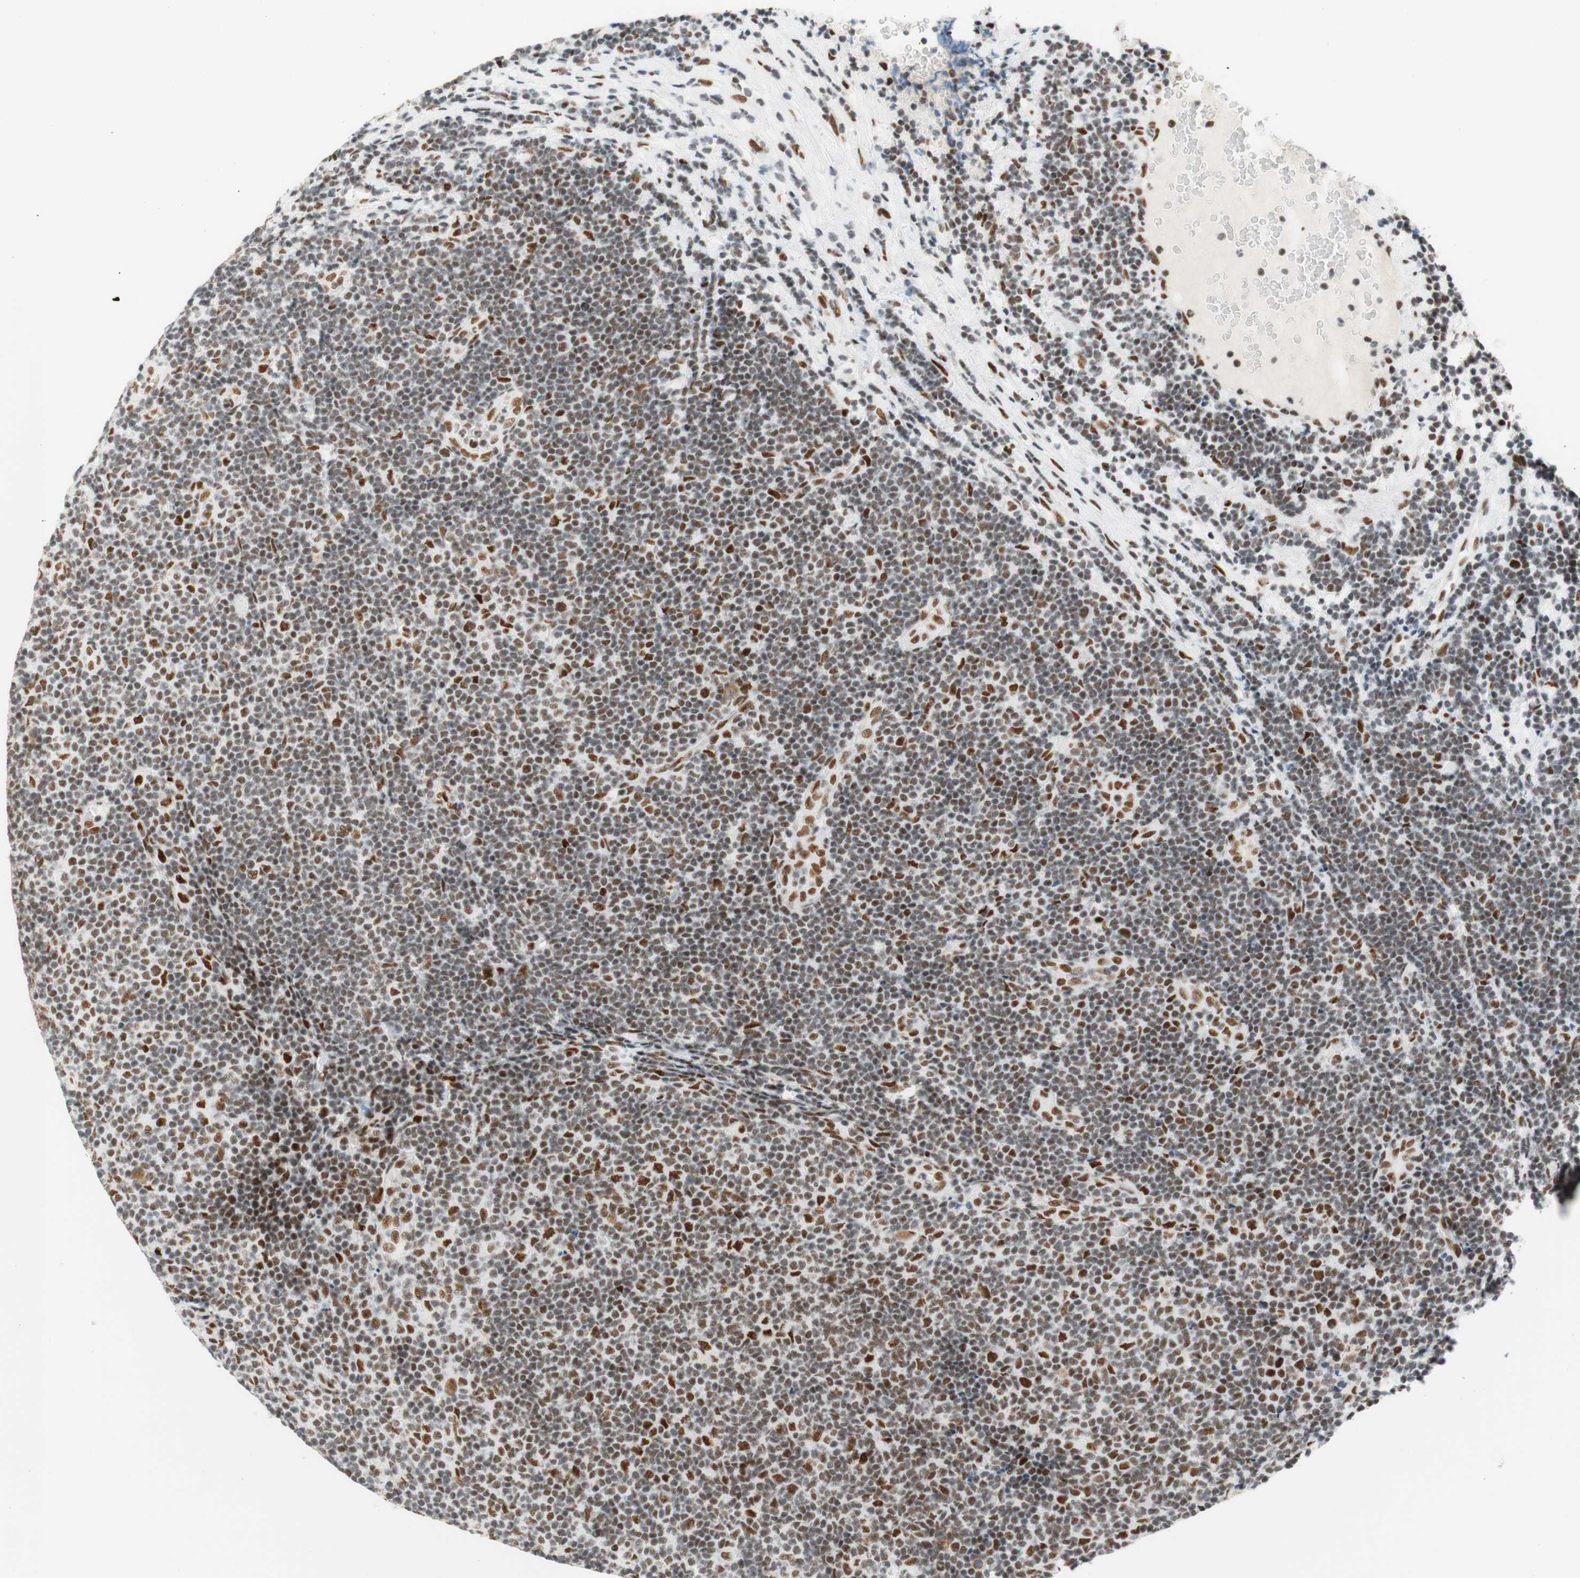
{"staining": {"intensity": "strong", "quantity": "25%-75%", "location": "nuclear"}, "tissue": "lymphoma", "cell_type": "Tumor cells", "image_type": "cancer", "snomed": [{"axis": "morphology", "description": "Malignant lymphoma, non-Hodgkin's type, Low grade"}, {"axis": "topography", "description": "Lymph node"}], "caption": "This is a micrograph of immunohistochemistry (IHC) staining of malignant lymphoma, non-Hodgkin's type (low-grade), which shows strong expression in the nuclear of tumor cells.", "gene": "RNF20", "patient": {"sex": "male", "age": 83}}